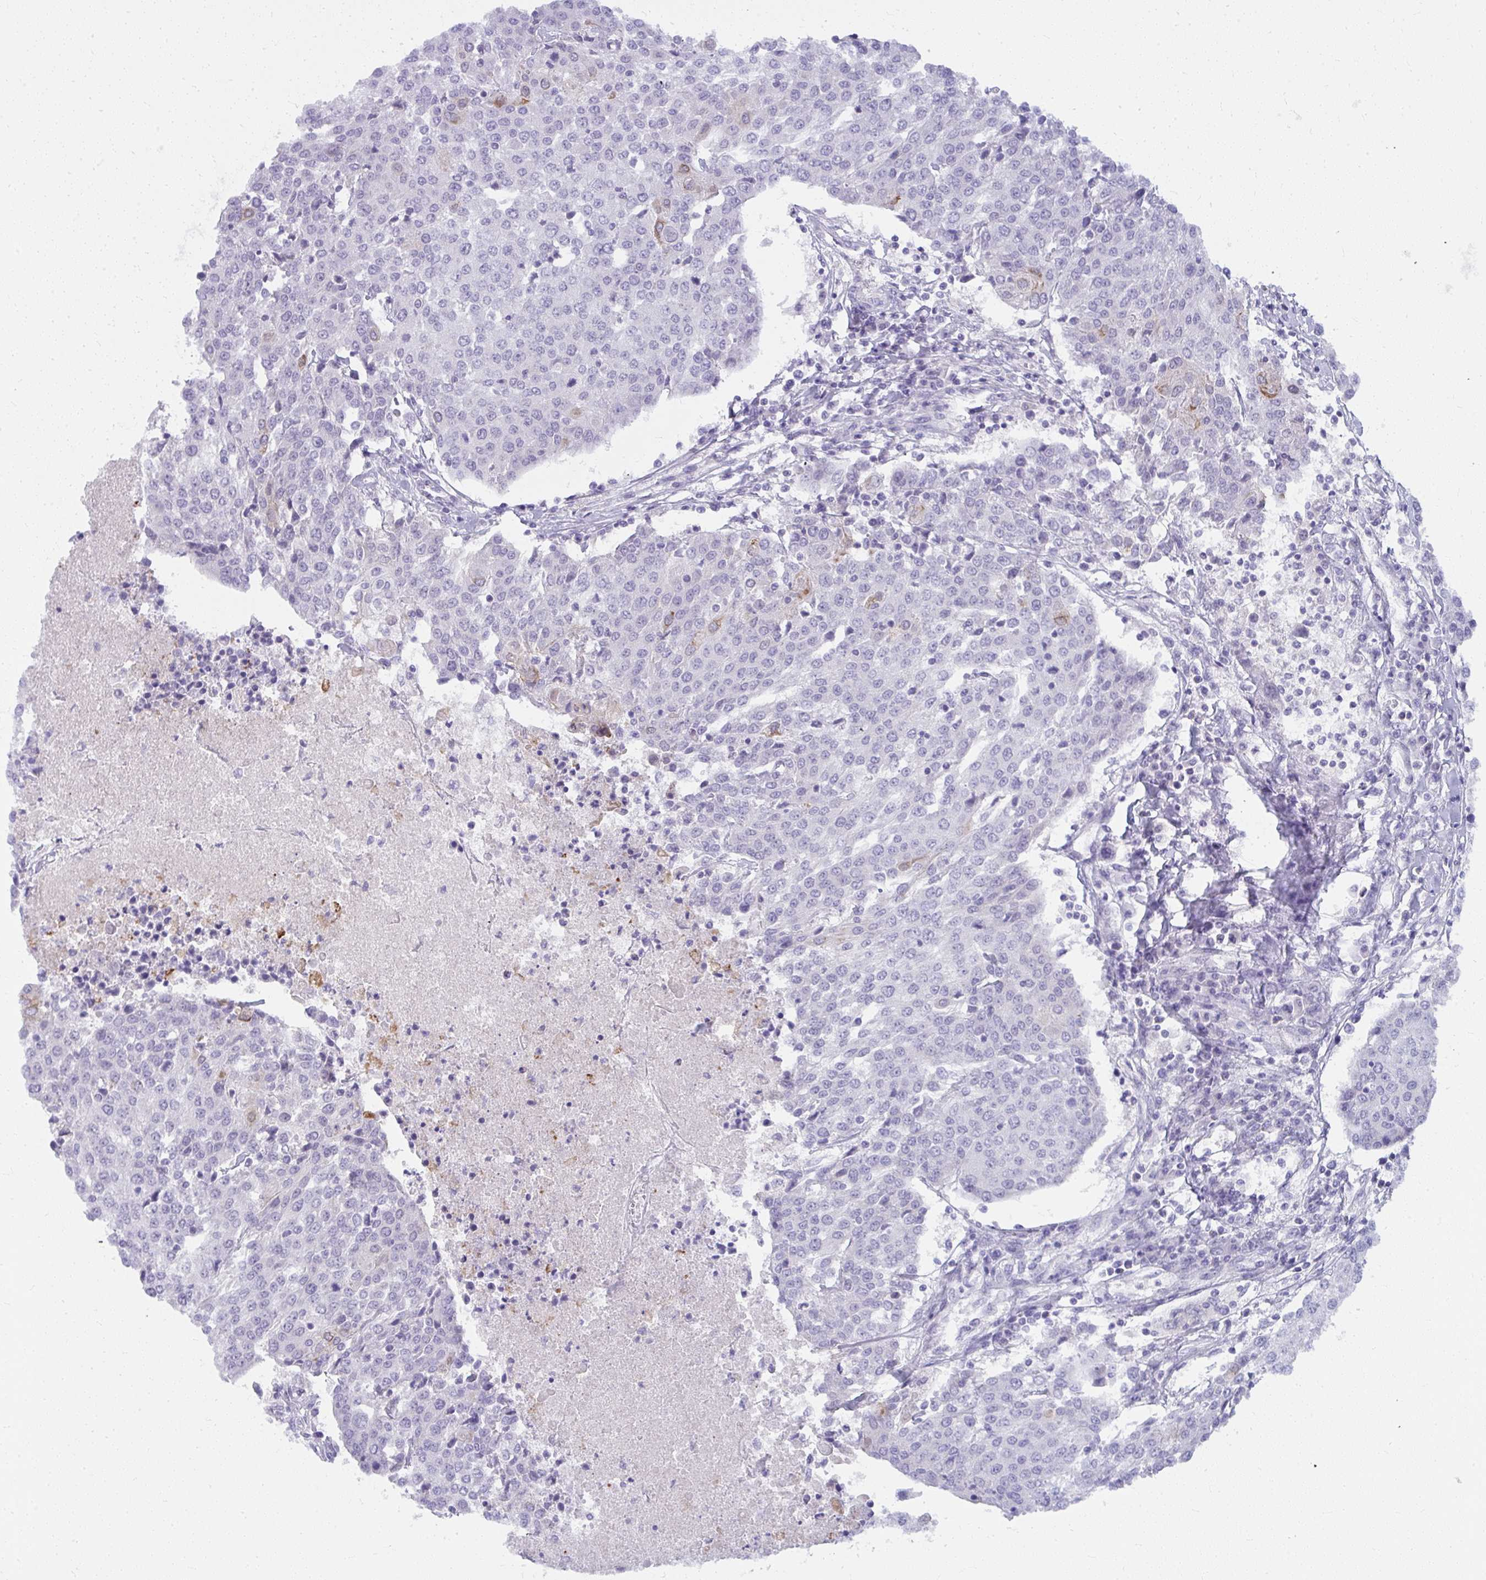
{"staining": {"intensity": "moderate", "quantity": "<25%", "location": "cytoplasmic/membranous"}, "tissue": "urothelial cancer", "cell_type": "Tumor cells", "image_type": "cancer", "snomed": [{"axis": "morphology", "description": "Urothelial carcinoma, High grade"}, {"axis": "topography", "description": "Urinary bladder"}], "caption": "This image shows immunohistochemistry staining of urothelial carcinoma (high-grade), with low moderate cytoplasmic/membranous staining in approximately <25% of tumor cells.", "gene": "UGT3A2", "patient": {"sex": "female", "age": 85}}